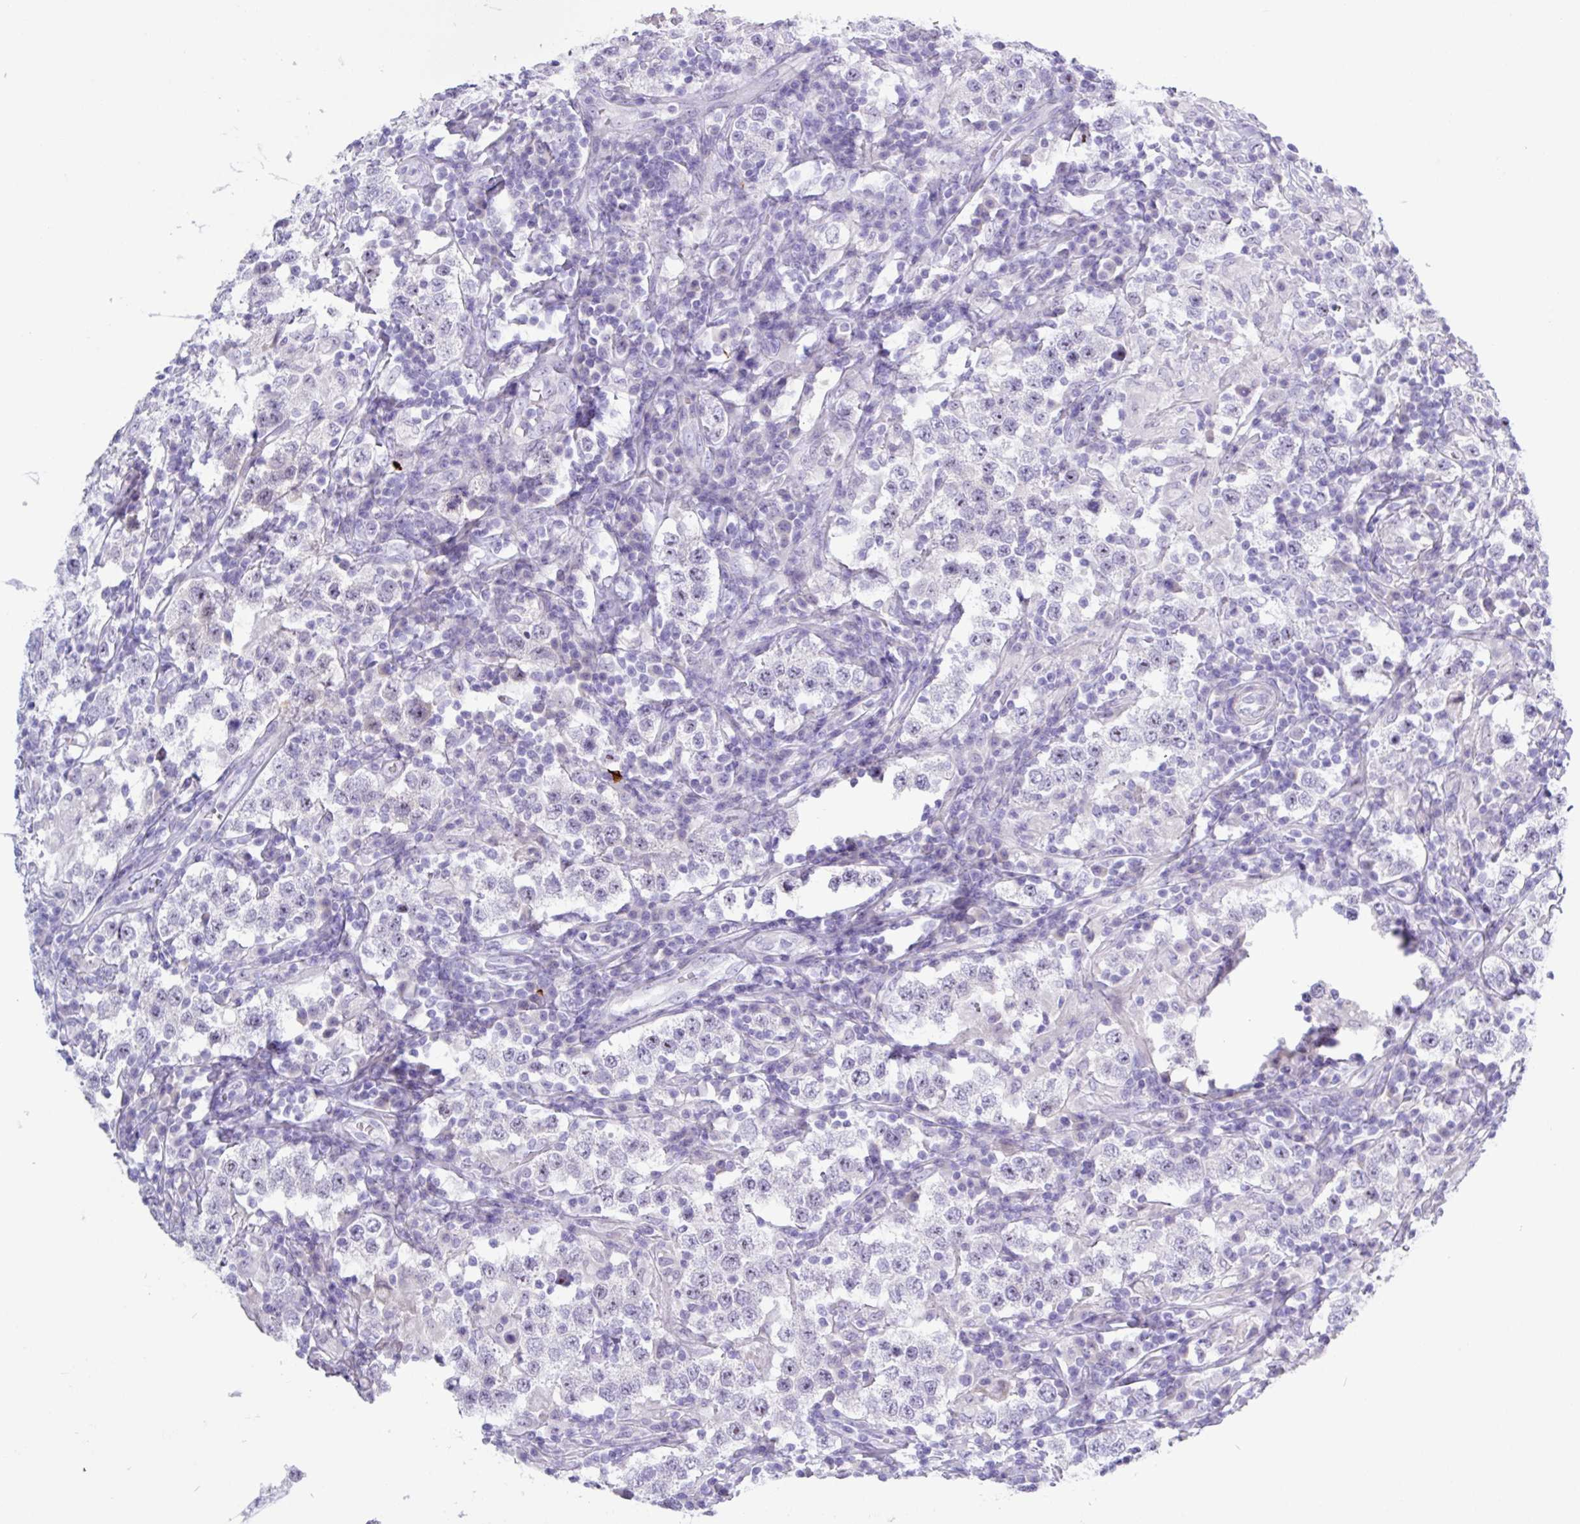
{"staining": {"intensity": "weak", "quantity": "25%-75%", "location": "nuclear"}, "tissue": "testis cancer", "cell_type": "Tumor cells", "image_type": "cancer", "snomed": [{"axis": "morphology", "description": "Seminoma, NOS"}, {"axis": "morphology", "description": "Carcinoma, Embryonal, NOS"}, {"axis": "topography", "description": "Testis"}], "caption": "A photomicrograph showing weak nuclear positivity in approximately 25%-75% of tumor cells in testis seminoma, as visualized by brown immunohistochemical staining.", "gene": "MRM2", "patient": {"sex": "male", "age": 41}}